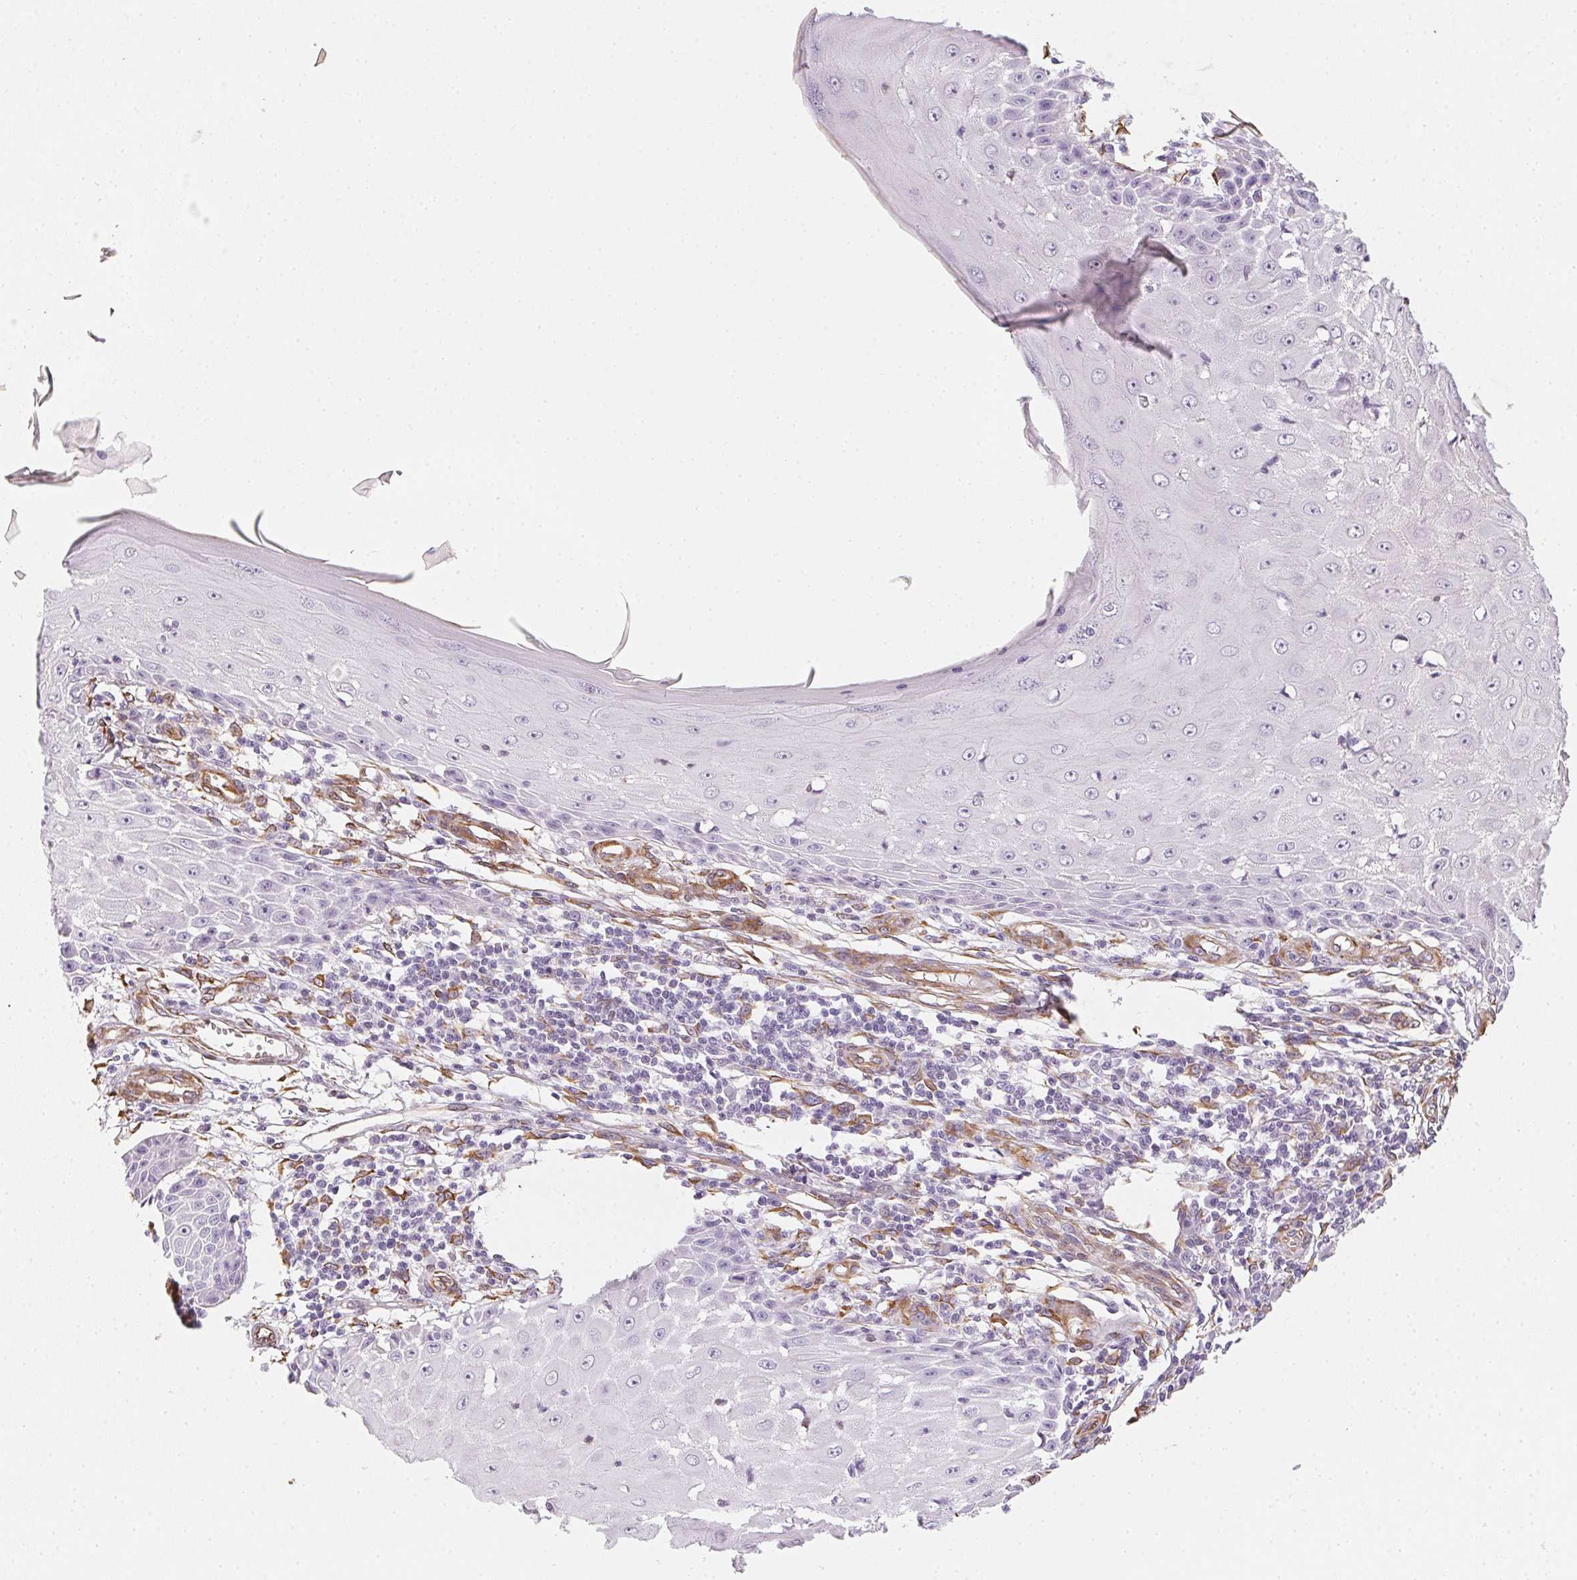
{"staining": {"intensity": "negative", "quantity": "none", "location": "none"}, "tissue": "skin cancer", "cell_type": "Tumor cells", "image_type": "cancer", "snomed": [{"axis": "morphology", "description": "Squamous cell carcinoma, NOS"}, {"axis": "topography", "description": "Skin"}], "caption": "This micrograph is of skin squamous cell carcinoma stained with IHC to label a protein in brown with the nuclei are counter-stained blue. There is no staining in tumor cells.", "gene": "RSBN1", "patient": {"sex": "female", "age": 73}}